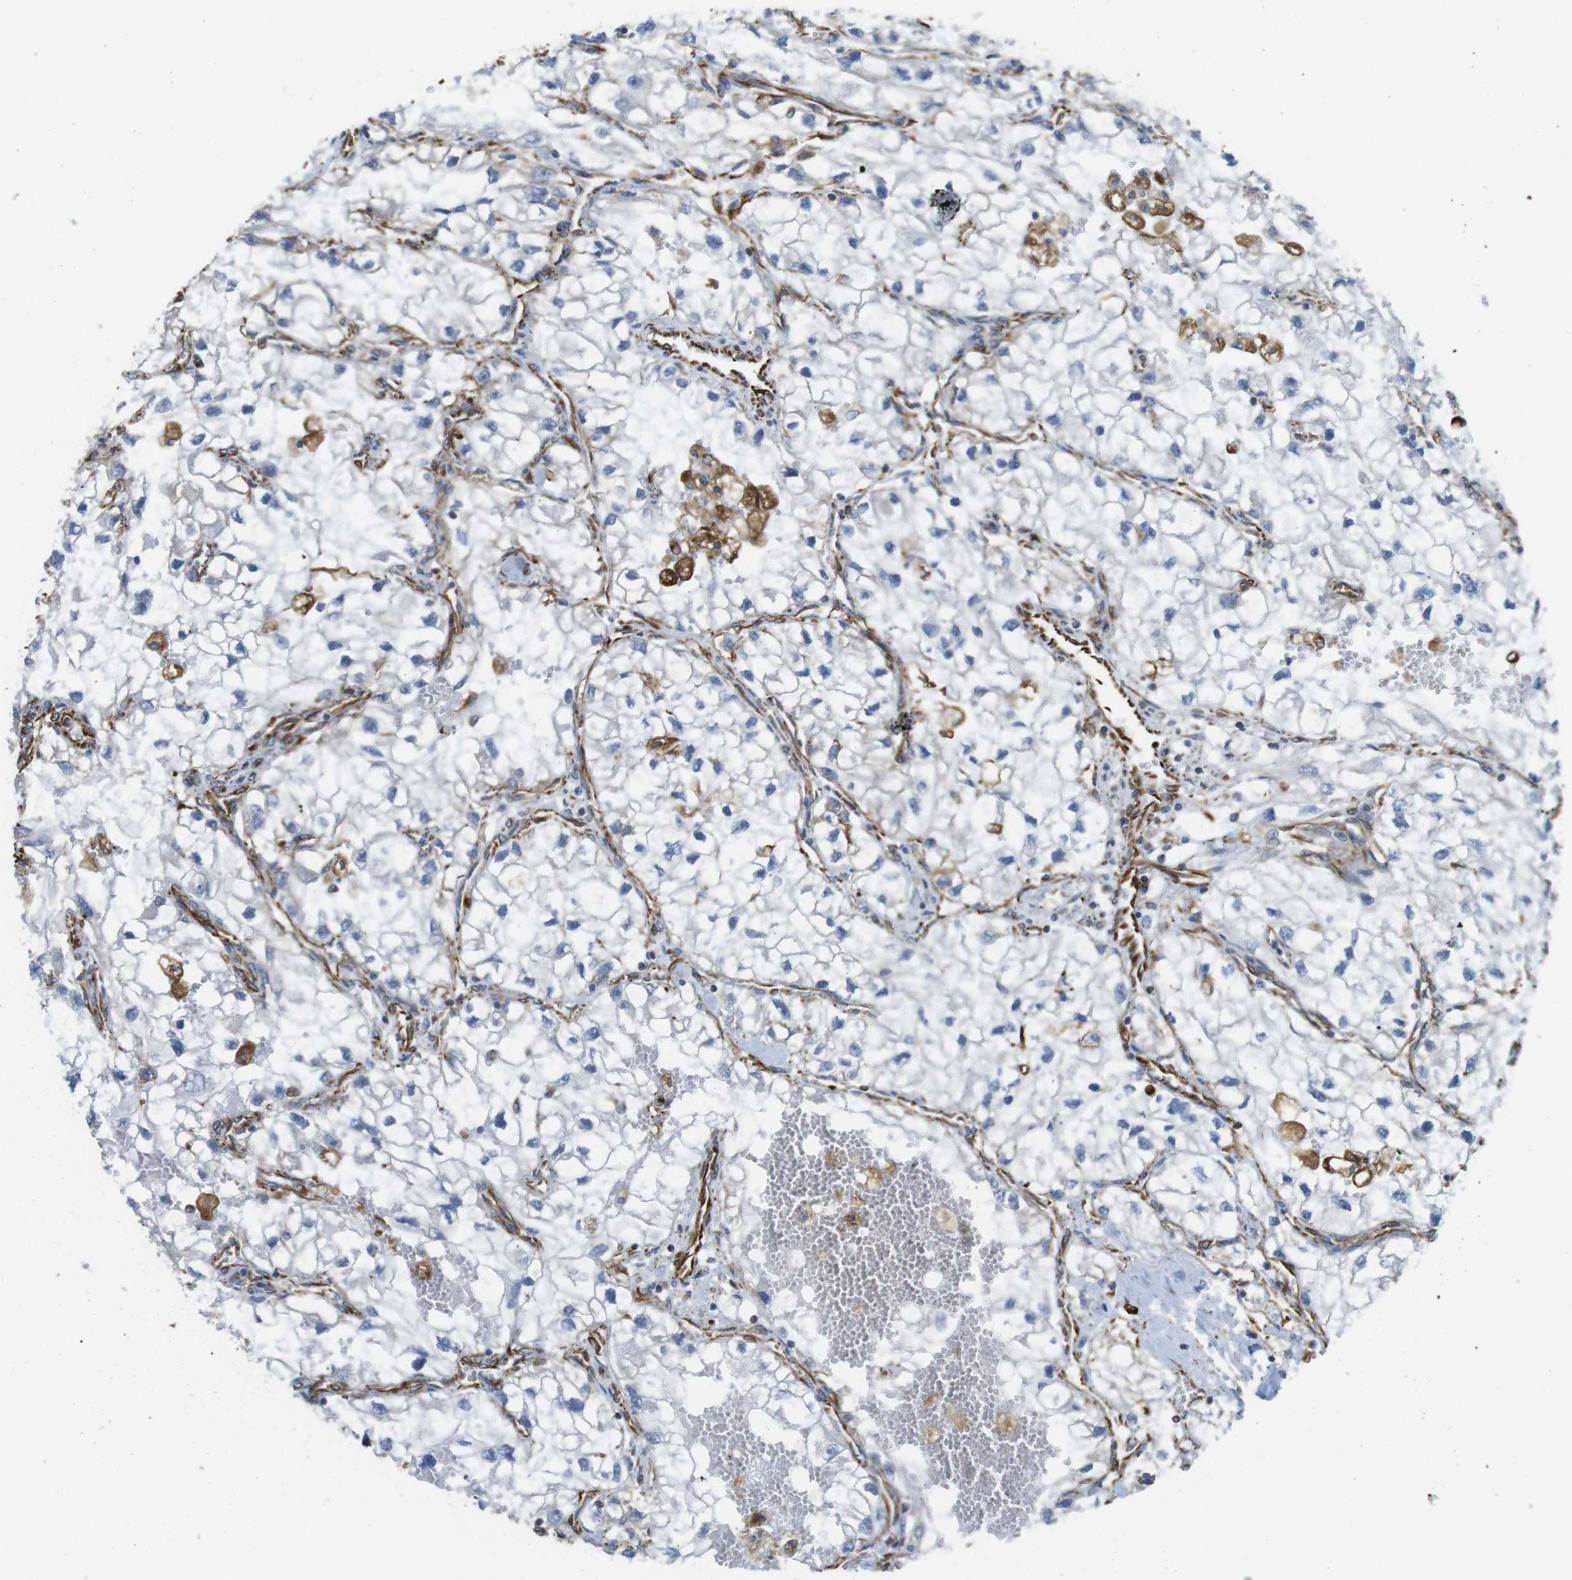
{"staining": {"intensity": "negative", "quantity": "none", "location": "none"}, "tissue": "renal cancer", "cell_type": "Tumor cells", "image_type": "cancer", "snomed": [{"axis": "morphology", "description": "Adenocarcinoma, NOS"}, {"axis": "topography", "description": "Kidney"}], "caption": "Human adenocarcinoma (renal) stained for a protein using immunohistochemistry (IHC) exhibits no staining in tumor cells.", "gene": "RALGPS1", "patient": {"sex": "female", "age": 70}}